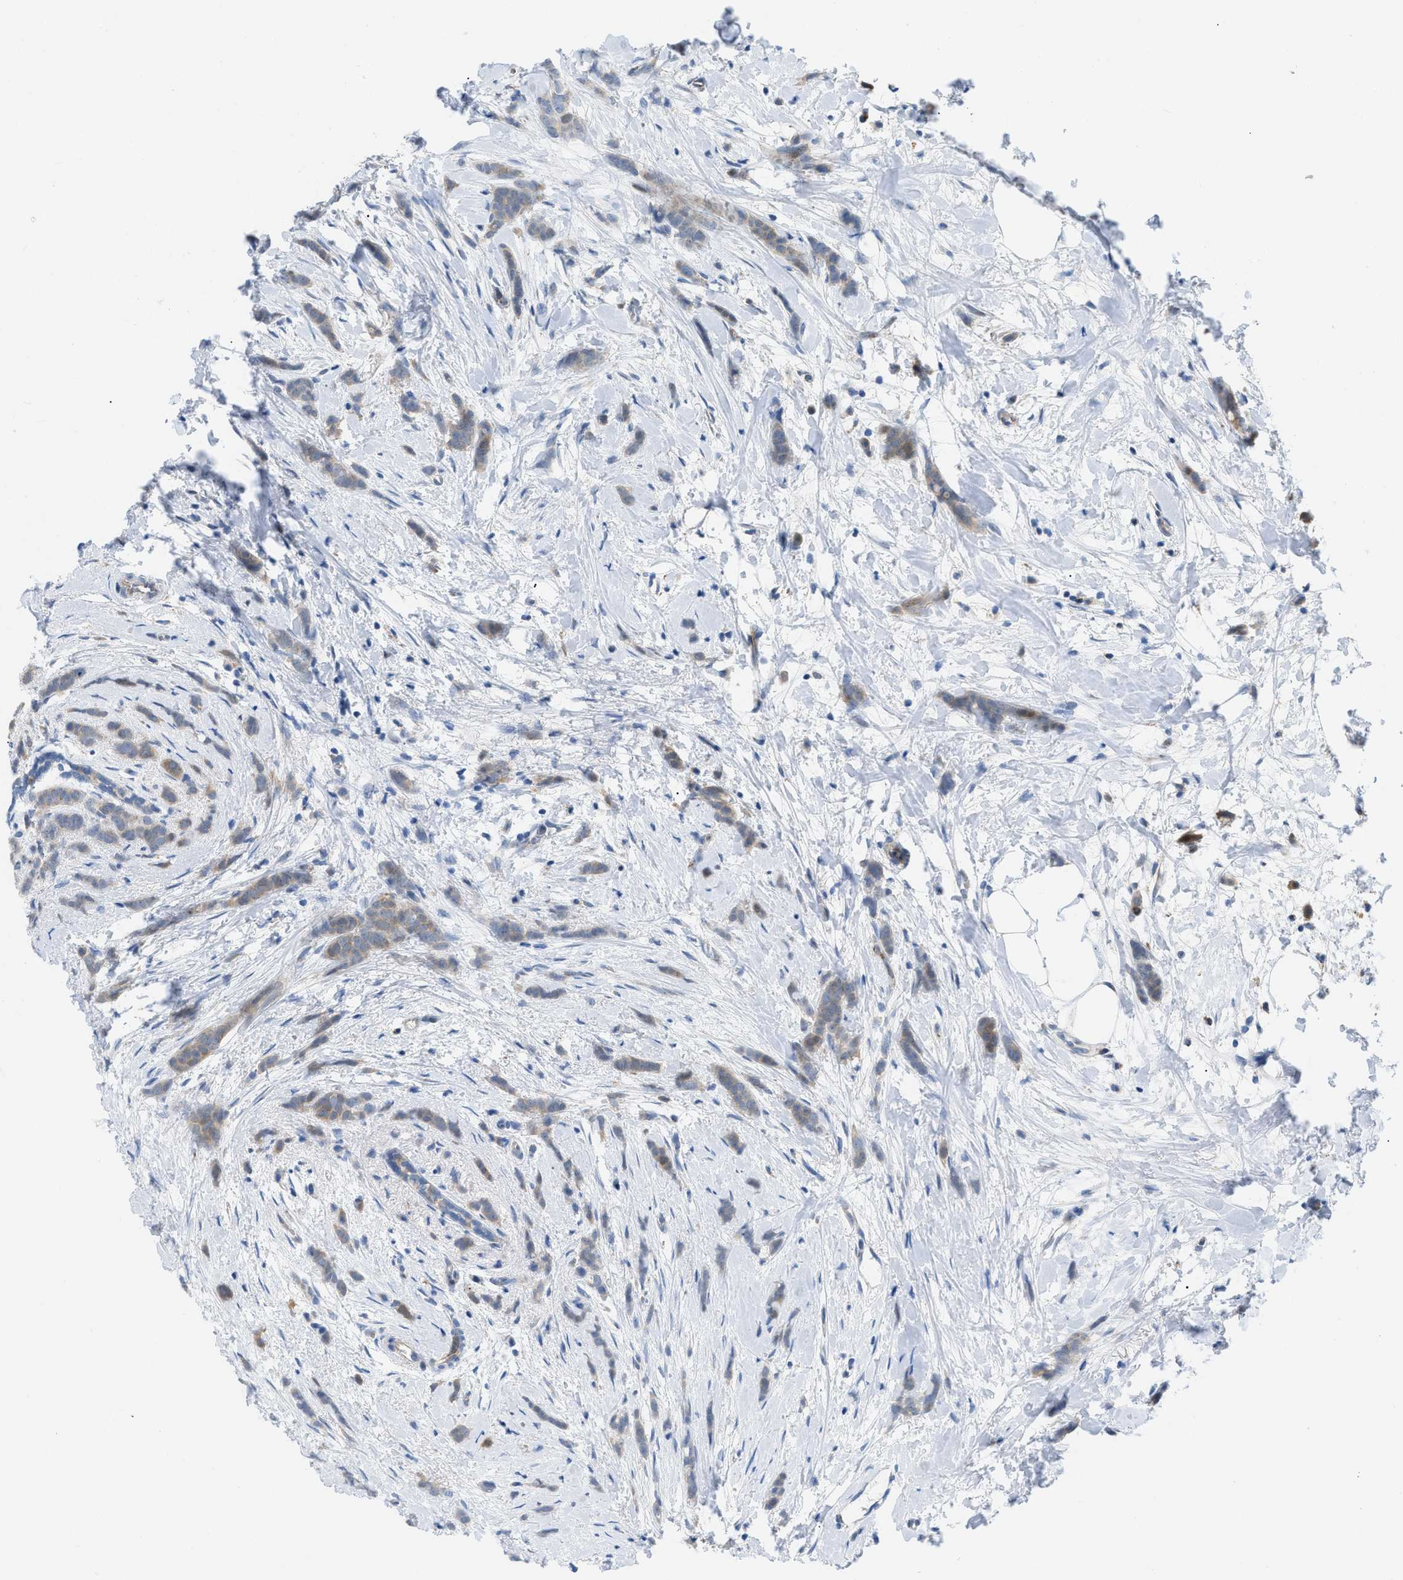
{"staining": {"intensity": "weak", "quantity": ">75%", "location": "cytoplasmic/membranous"}, "tissue": "breast cancer", "cell_type": "Tumor cells", "image_type": "cancer", "snomed": [{"axis": "morphology", "description": "Lobular carcinoma, in situ"}, {"axis": "morphology", "description": "Lobular carcinoma"}, {"axis": "topography", "description": "Breast"}], "caption": "Weak cytoplasmic/membranous expression is seen in approximately >75% of tumor cells in breast cancer.", "gene": "RBBP9", "patient": {"sex": "female", "age": 41}}